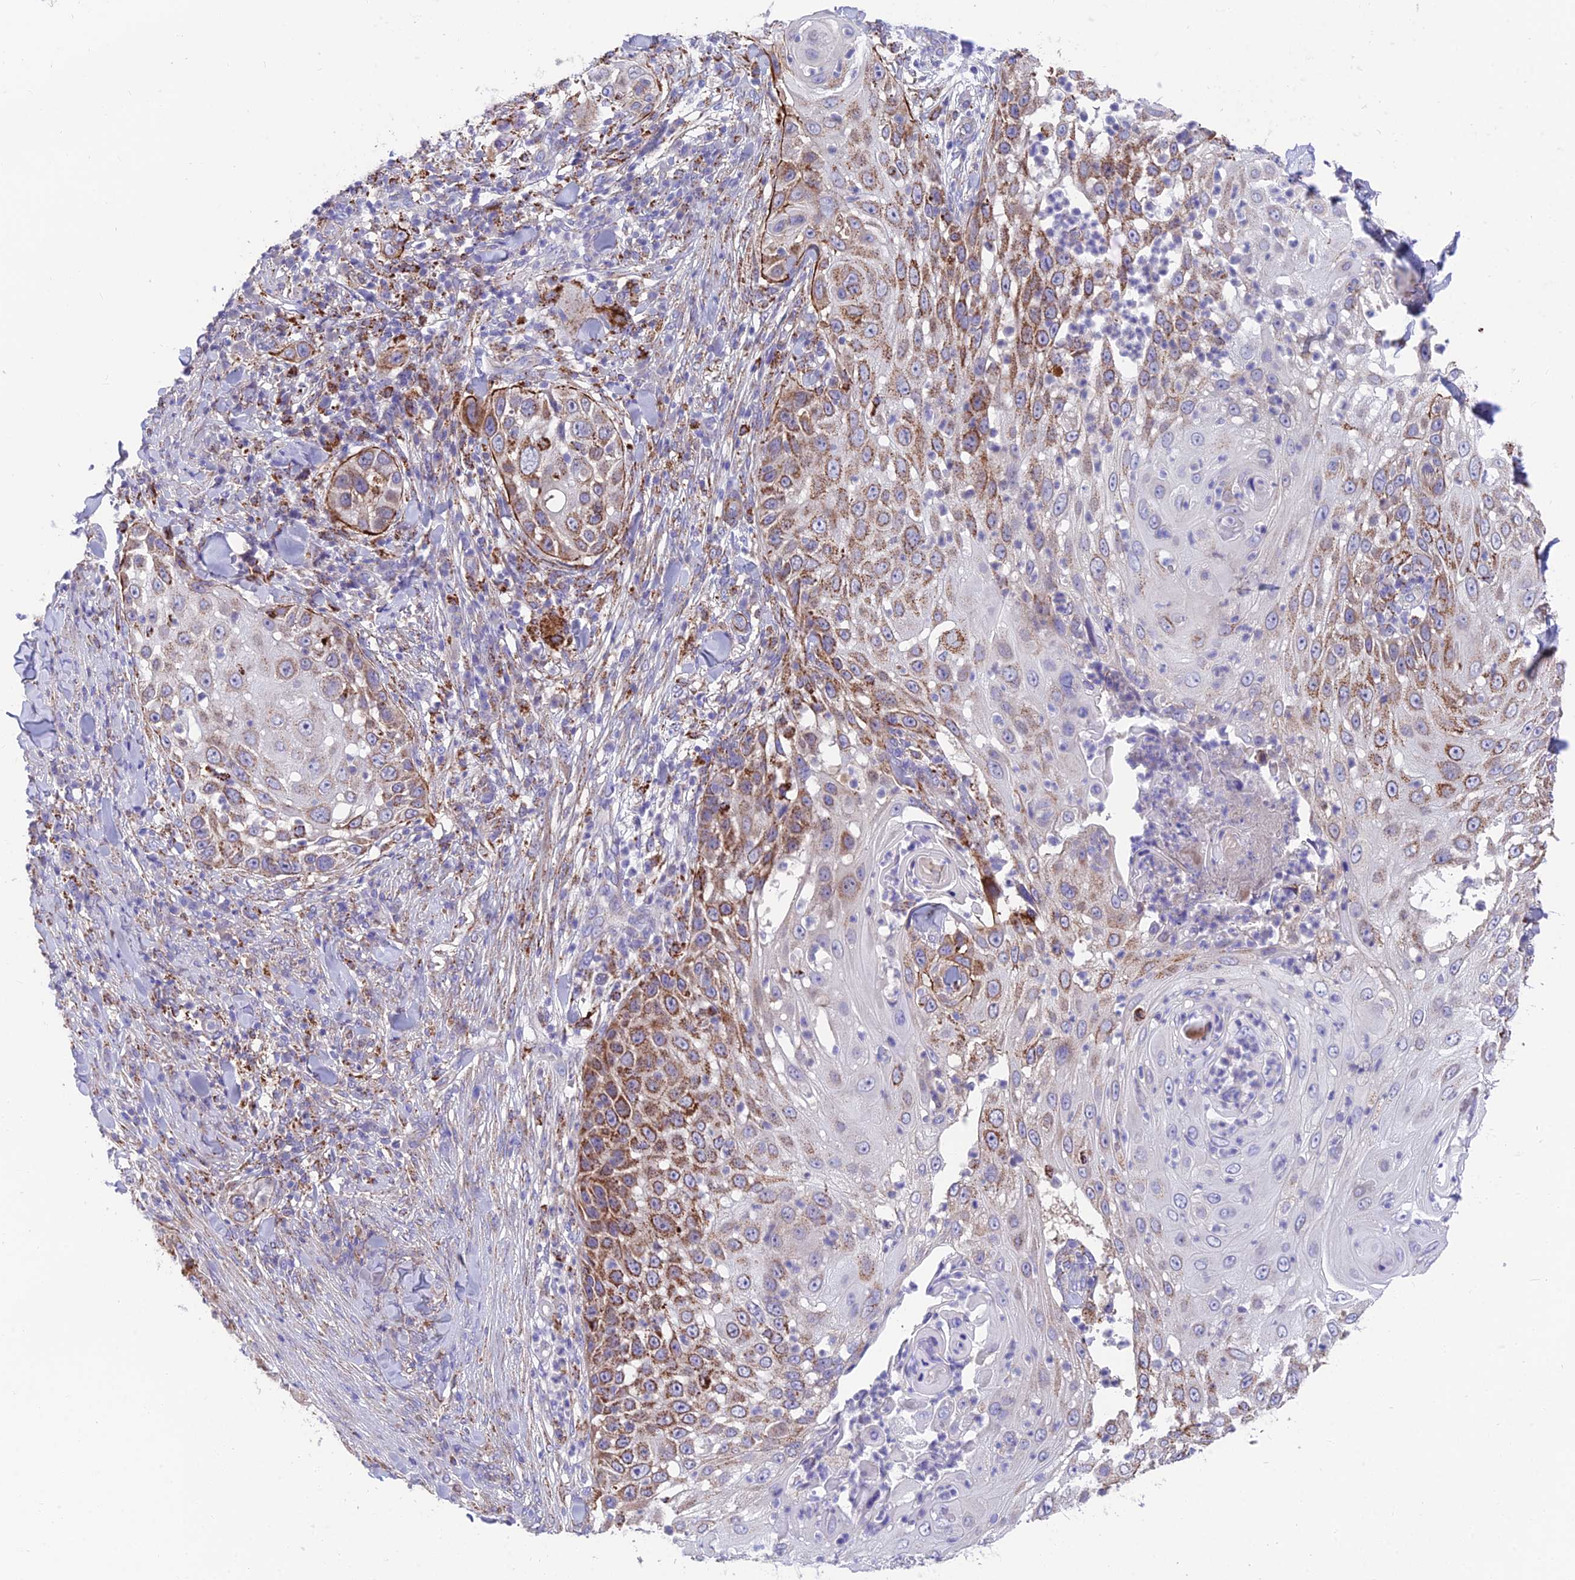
{"staining": {"intensity": "moderate", "quantity": "25%-75%", "location": "cytoplasmic/membranous"}, "tissue": "skin cancer", "cell_type": "Tumor cells", "image_type": "cancer", "snomed": [{"axis": "morphology", "description": "Squamous cell carcinoma, NOS"}, {"axis": "topography", "description": "Skin"}], "caption": "Skin cancer (squamous cell carcinoma) tissue shows moderate cytoplasmic/membranous positivity in approximately 25%-75% of tumor cells", "gene": "TIGD6", "patient": {"sex": "female", "age": 44}}